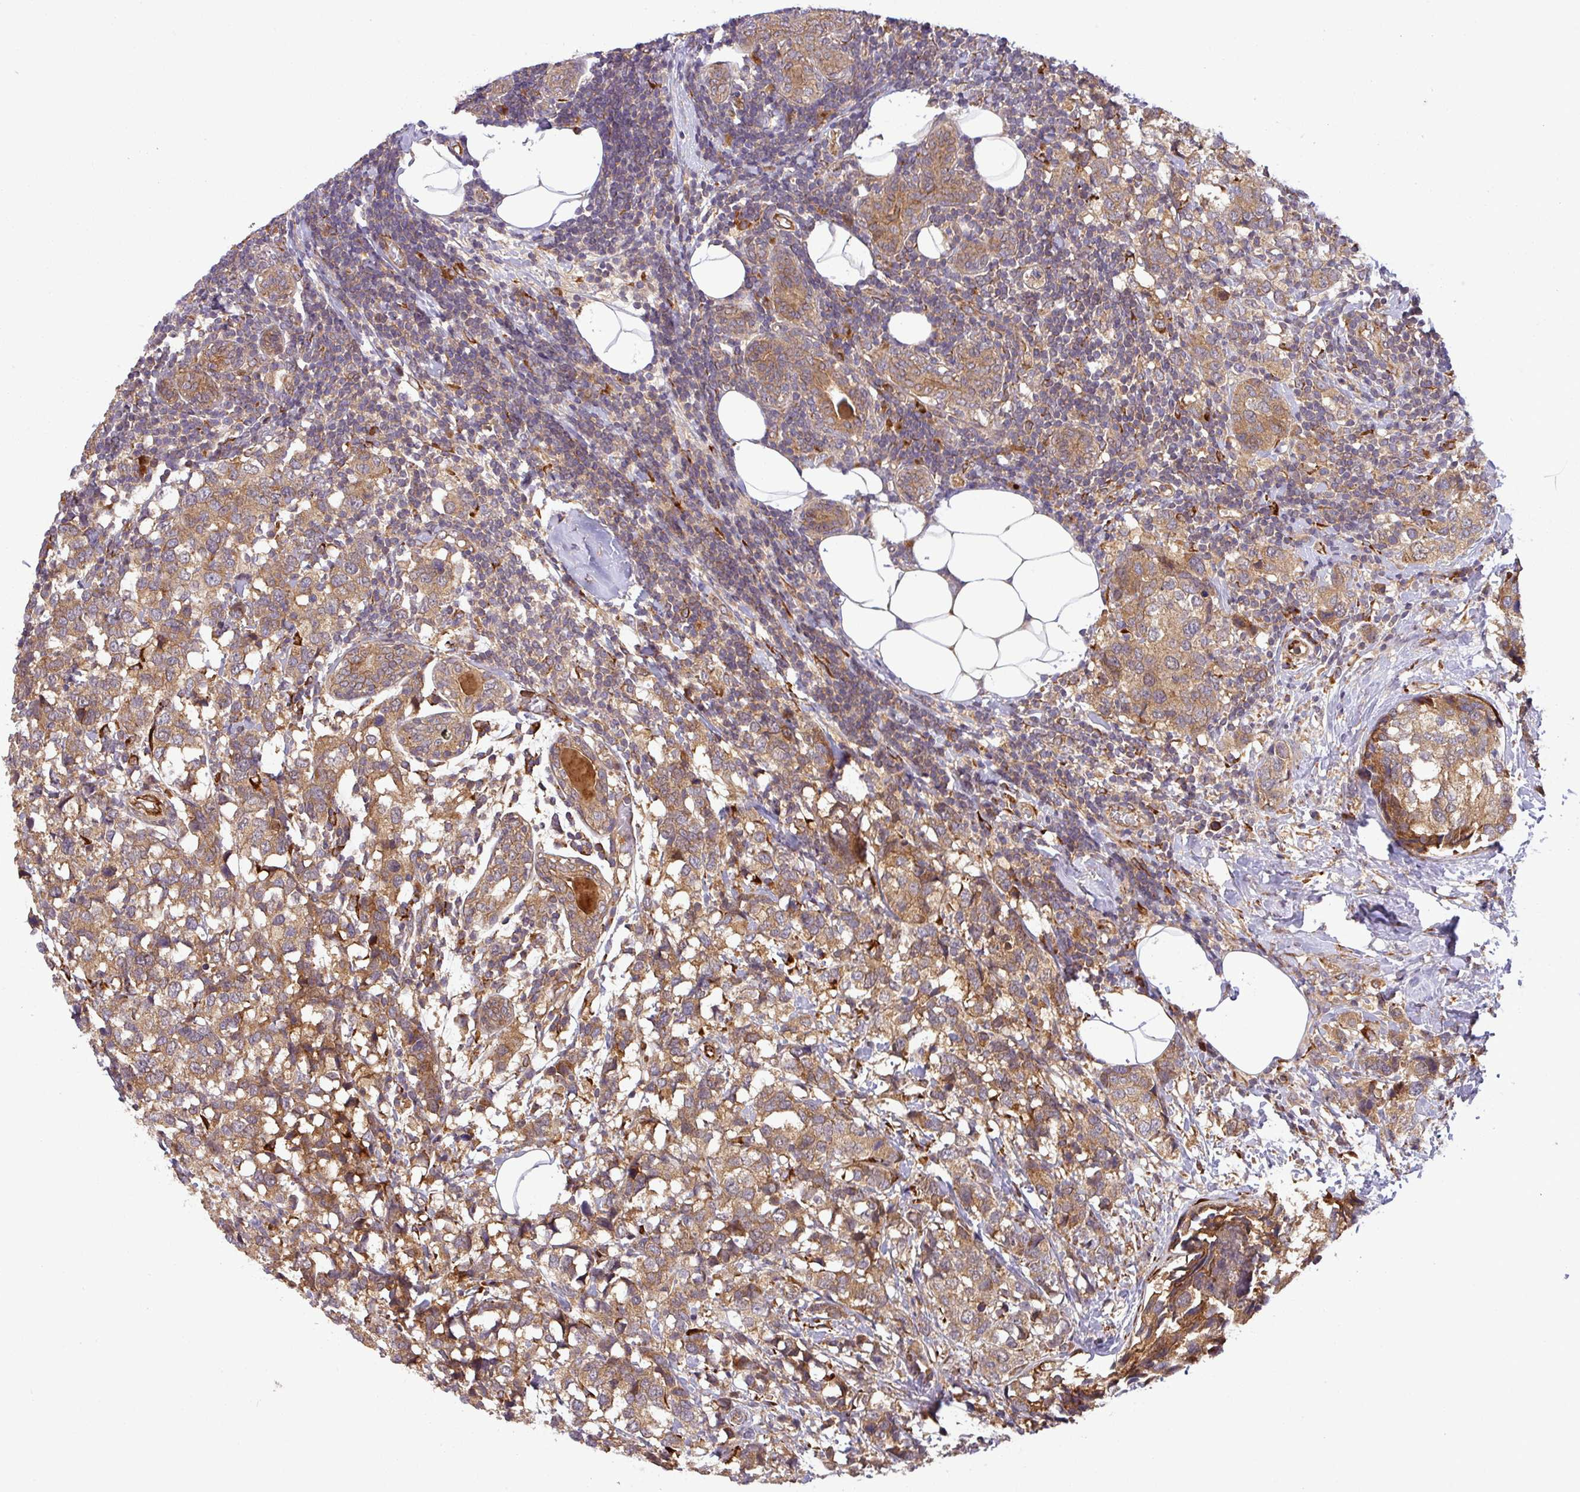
{"staining": {"intensity": "moderate", "quantity": ">75%", "location": "cytoplasmic/membranous"}, "tissue": "breast cancer", "cell_type": "Tumor cells", "image_type": "cancer", "snomed": [{"axis": "morphology", "description": "Lobular carcinoma"}, {"axis": "topography", "description": "Breast"}], "caption": "This micrograph shows IHC staining of lobular carcinoma (breast), with medium moderate cytoplasmic/membranous staining in about >75% of tumor cells.", "gene": "ART1", "patient": {"sex": "female", "age": 59}}